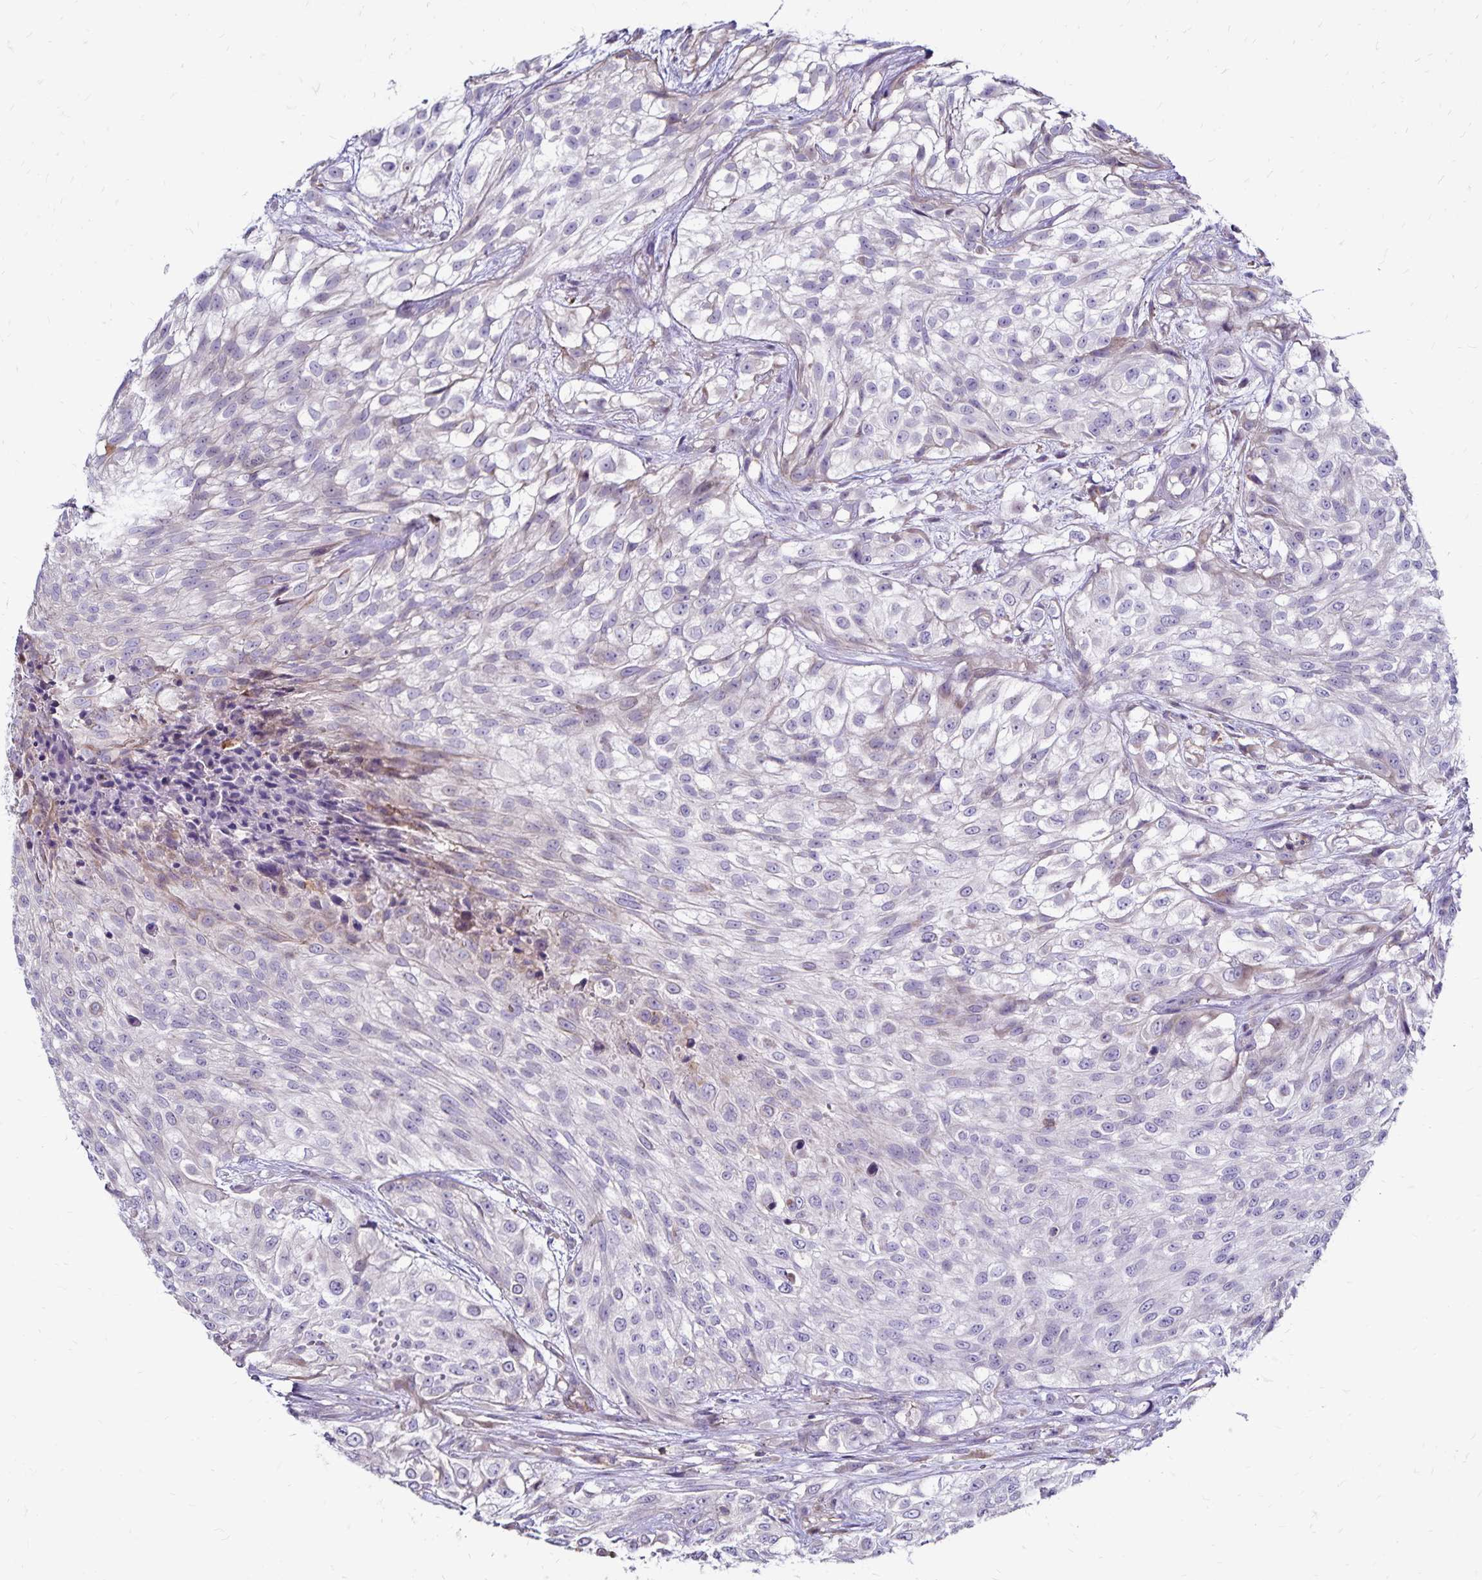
{"staining": {"intensity": "negative", "quantity": "none", "location": "none"}, "tissue": "urothelial cancer", "cell_type": "Tumor cells", "image_type": "cancer", "snomed": [{"axis": "morphology", "description": "Urothelial carcinoma, High grade"}, {"axis": "topography", "description": "Urinary bladder"}], "caption": "Tumor cells are negative for brown protein staining in urothelial carcinoma (high-grade).", "gene": "NAGPA", "patient": {"sex": "male", "age": 56}}